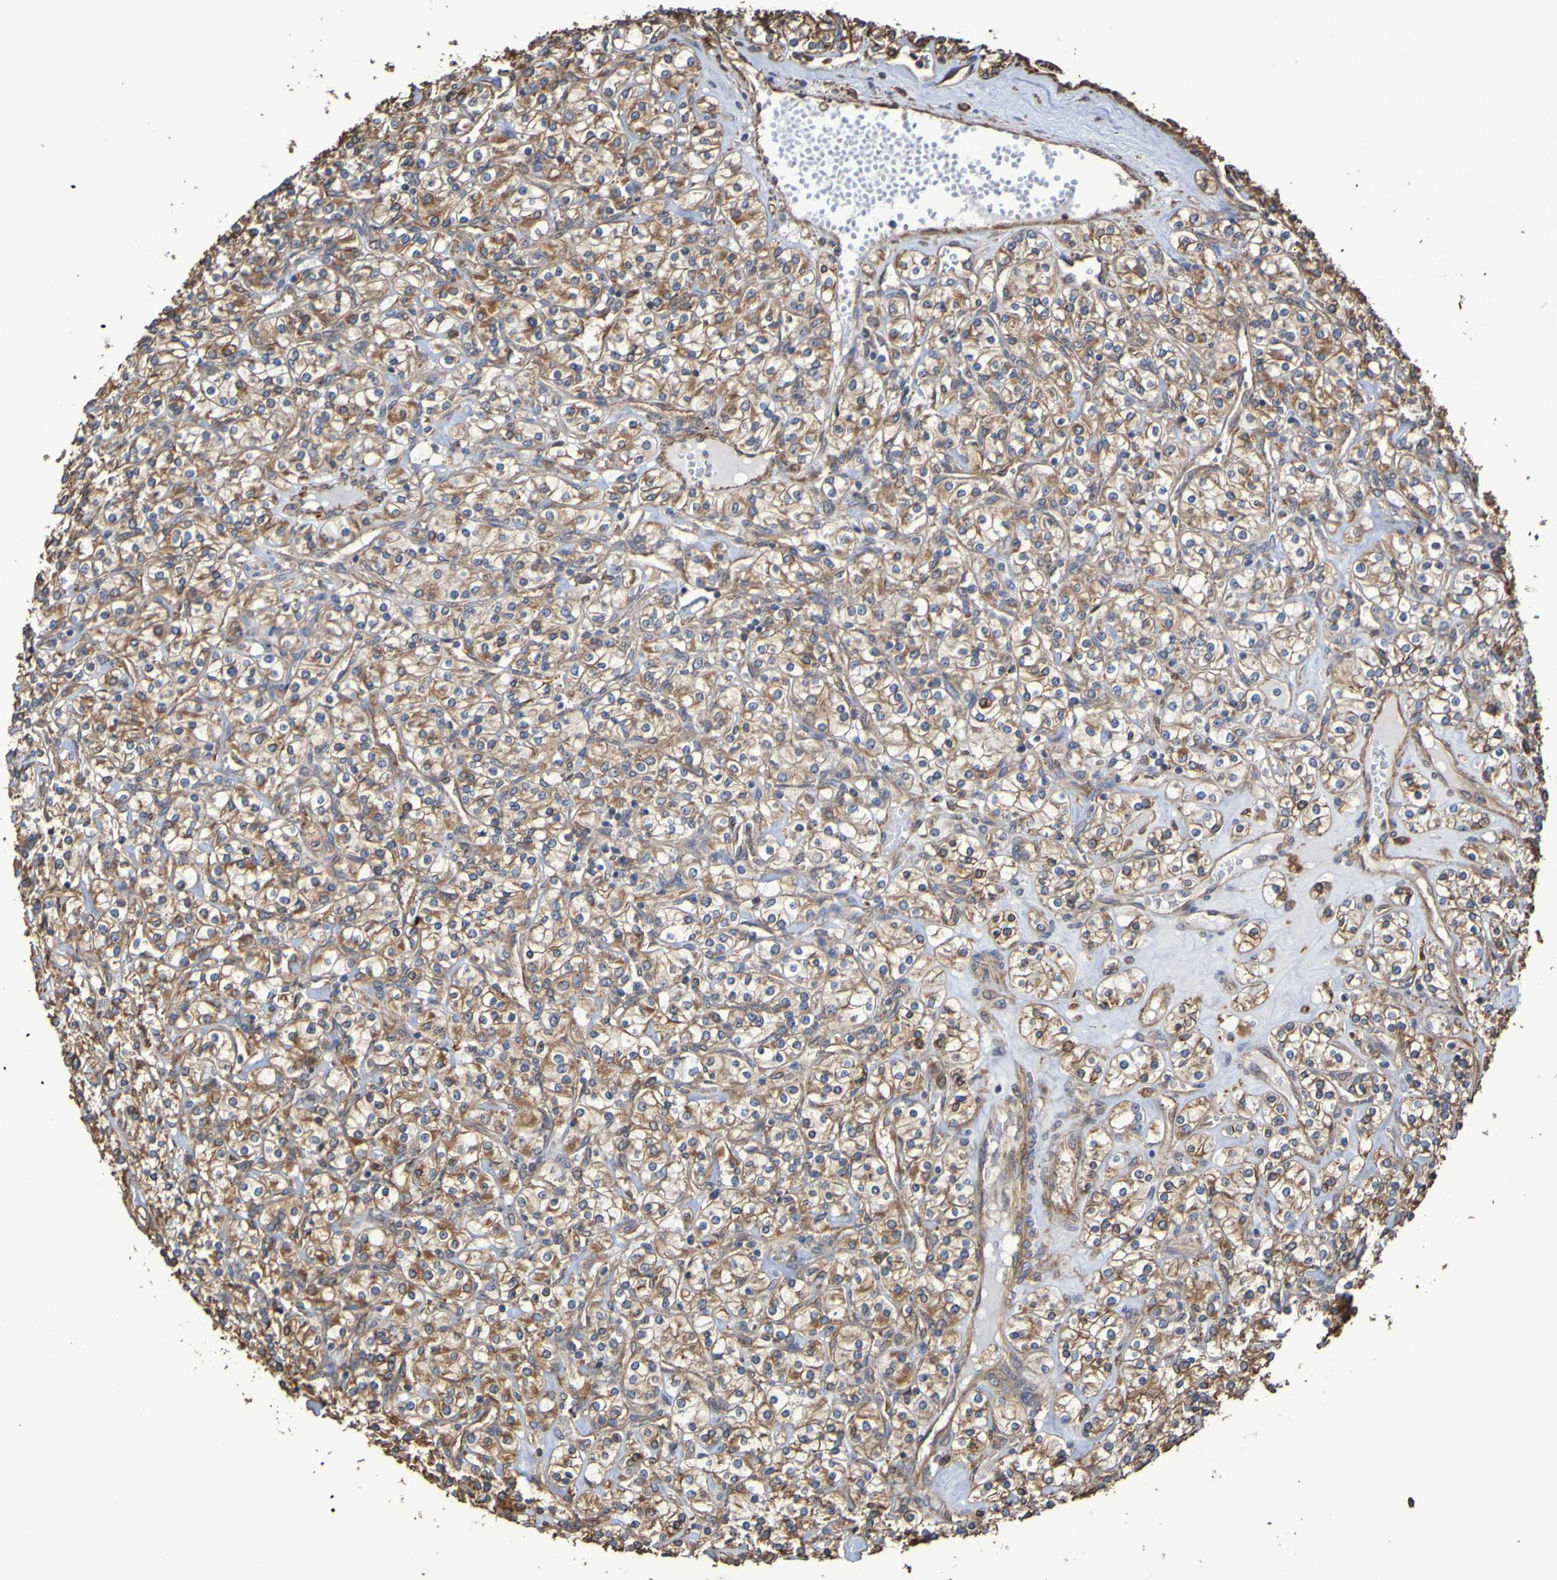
{"staining": {"intensity": "moderate", "quantity": ">75%", "location": "cytoplasmic/membranous"}, "tissue": "renal cancer", "cell_type": "Tumor cells", "image_type": "cancer", "snomed": [{"axis": "morphology", "description": "Adenocarcinoma, NOS"}, {"axis": "topography", "description": "Kidney"}], "caption": "Immunohistochemistry (IHC) (DAB) staining of renal adenocarcinoma demonstrates moderate cytoplasmic/membranous protein positivity in approximately >75% of tumor cells.", "gene": "RAB11A", "patient": {"sex": "male", "age": 77}}